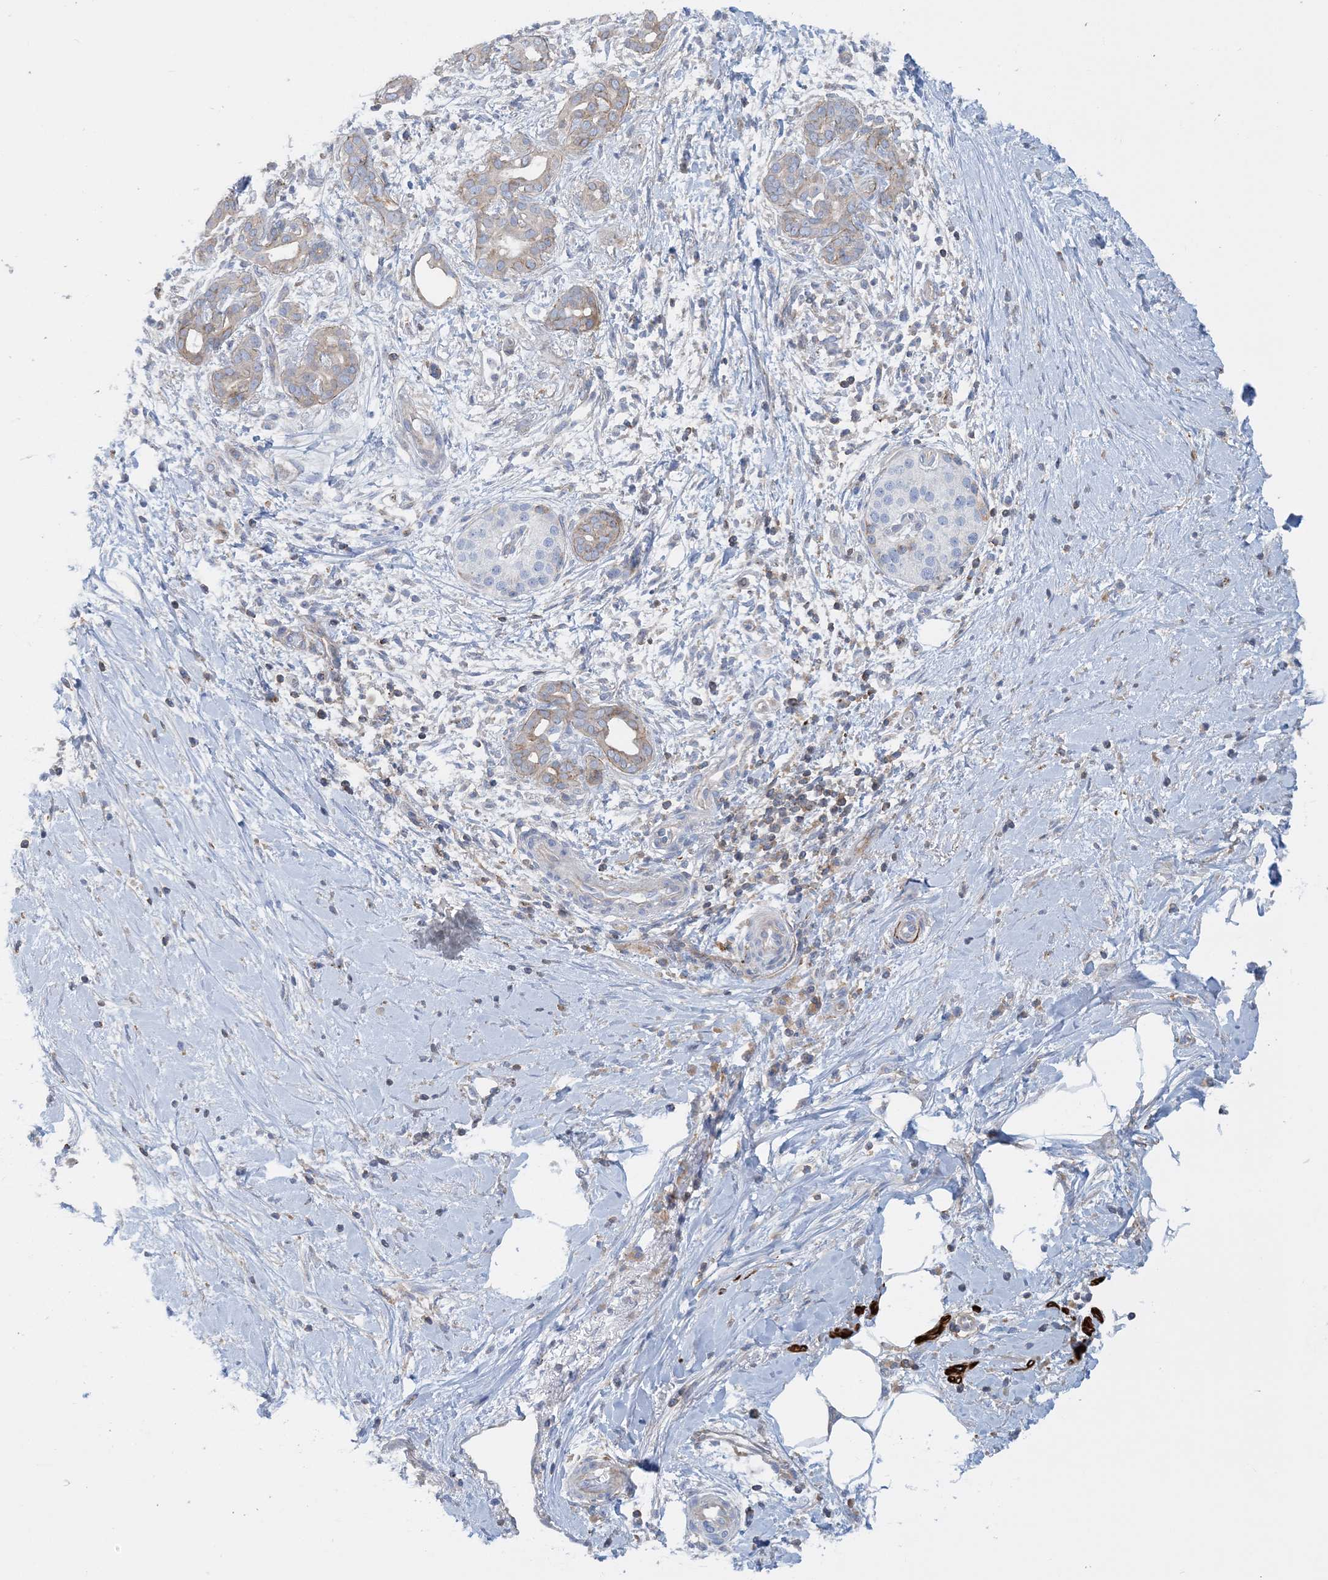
{"staining": {"intensity": "weak", "quantity": "<25%", "location": "cytoplasmic/membranous"}, "tissue": "pancreatic cancer", "cell_type": "Tumor cells", "image_type": "cancer", "snomed": [{"axis": "morphology", "description": "Adenocarcinoma, NOS"}, {"axis": "topography", "description": "Pancreas"}], "caption": "This is a histopathology image of immunohistochemistry staining of adenocarcinoma (pancreatic), which shows no expression in tumor cells.", "gene": "CALHM5", "patient": {"sex": "male", "age": 58}}